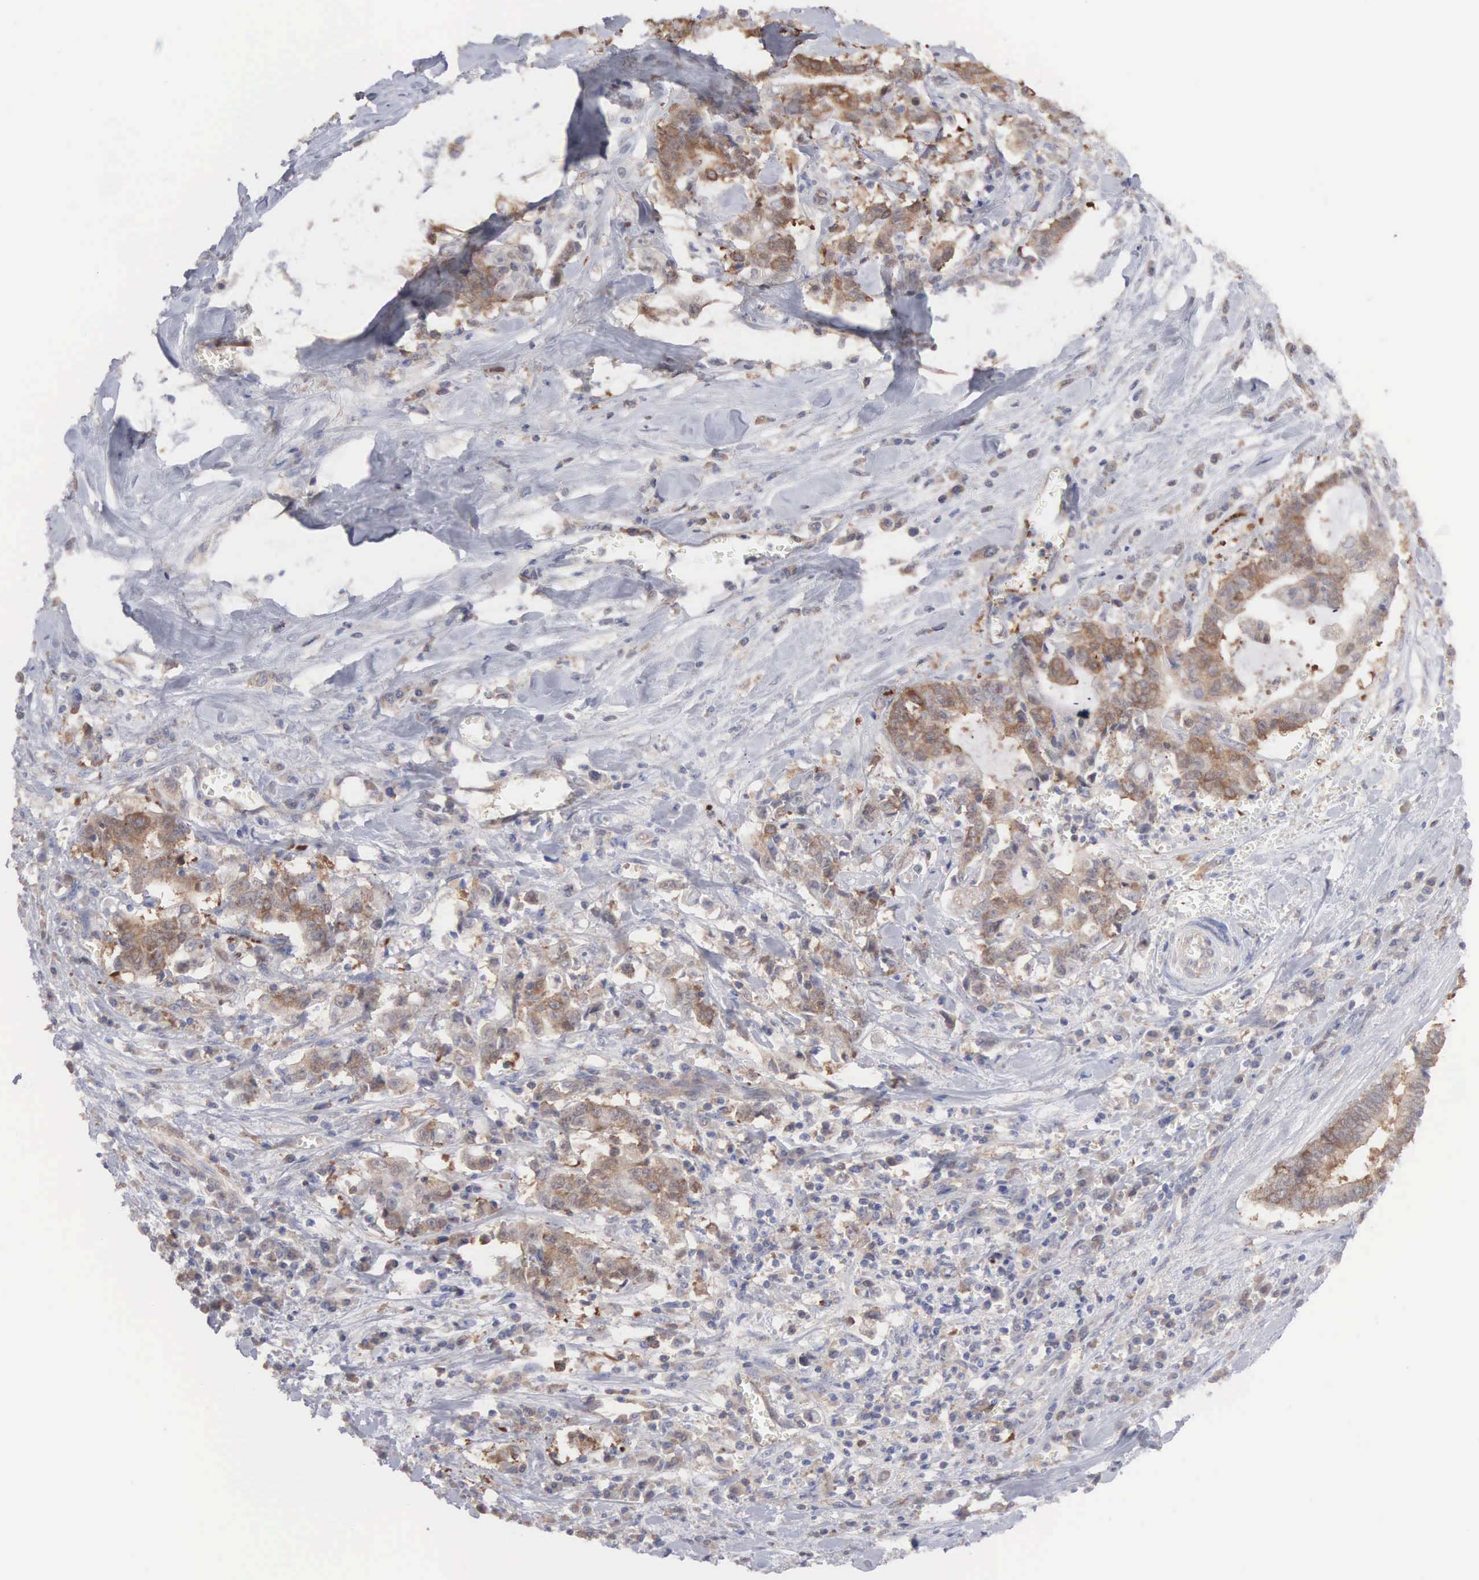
{"staining": {"intensity": "moderate", "quantity": "25%-75%", "location": "cytoplasmic/membranous"}, "tissue": "liver cancer", "cell_type": "Tumor cells", "image_type": "cancer", "snomed": [{"axis": "morphology", "description": "Cholangiocarcinoma"}, {"axis": "topography", "description": "Liver"}], "caption": "The photomicrograph displays staining of liver cancer, revealing moderate cytoplasmic/membranous protein positivity (brown color) within tumor cells. The staining was performed using DAB to visualize the protein expression in brown, while the nuclei were stained in blue with hematoxylin (Magnification: 20x).", "gene": "MTHFD1", "patient": {"sex": "male", "age": 57}}